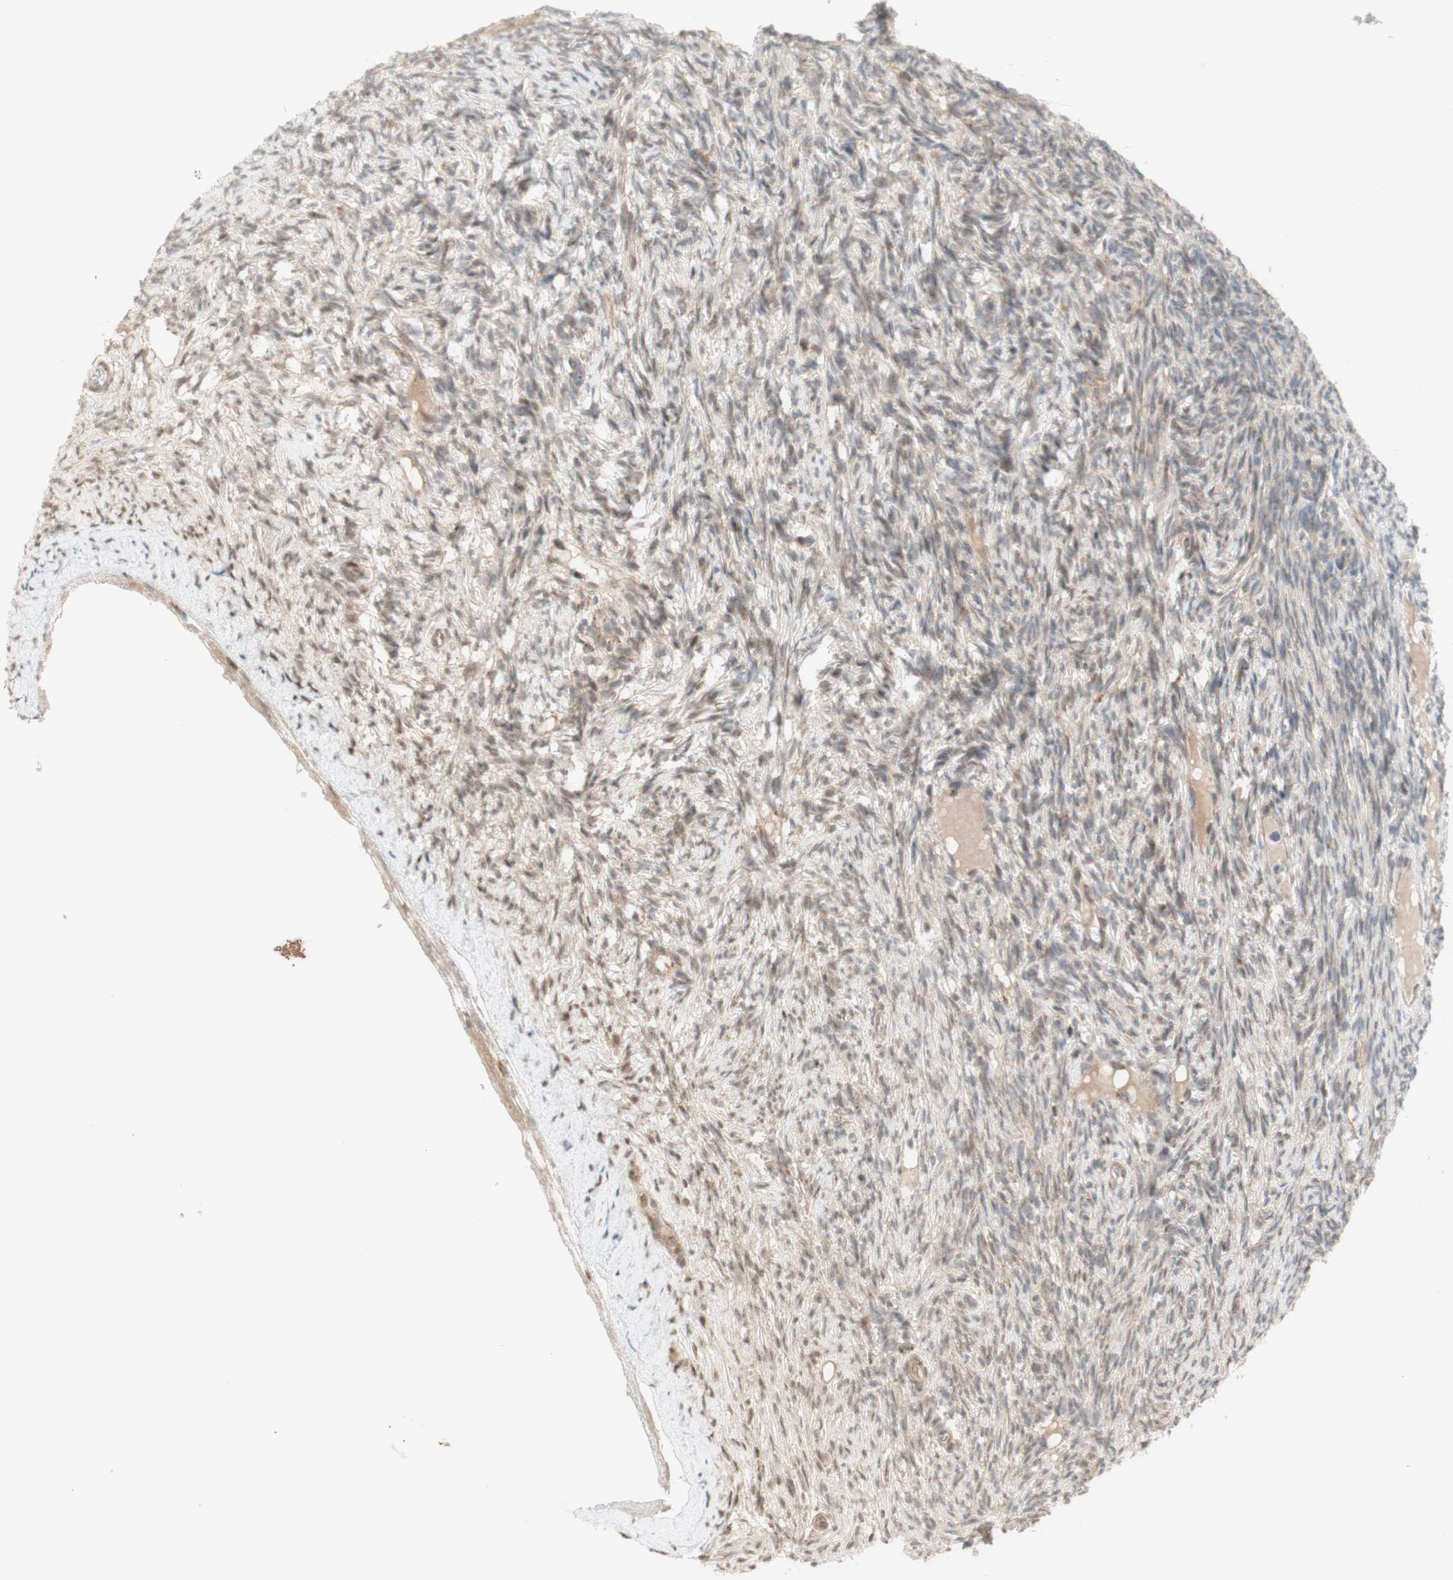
{"staining": {"intensity": "weak", "quantity": ">75%", "location": "cytoplasmic/membranous"}, "tissue": "ovary", "cell_type": "Ovarian stroma cells", "image_type": "normal", "snomed": [{"axis": "morphology", "description": "Normal tissue, NOS"}, {"axis": "topography", "description": "Ovary"}], "caption": "Immunohistochemical staining of unremarkable human ovary reveals weak cytoplasmic/membranous protein expression in approximately >75% of ovarian stroma cells.", "gene": "CYLD", "patient": {"sex": "female", "age": 33}}